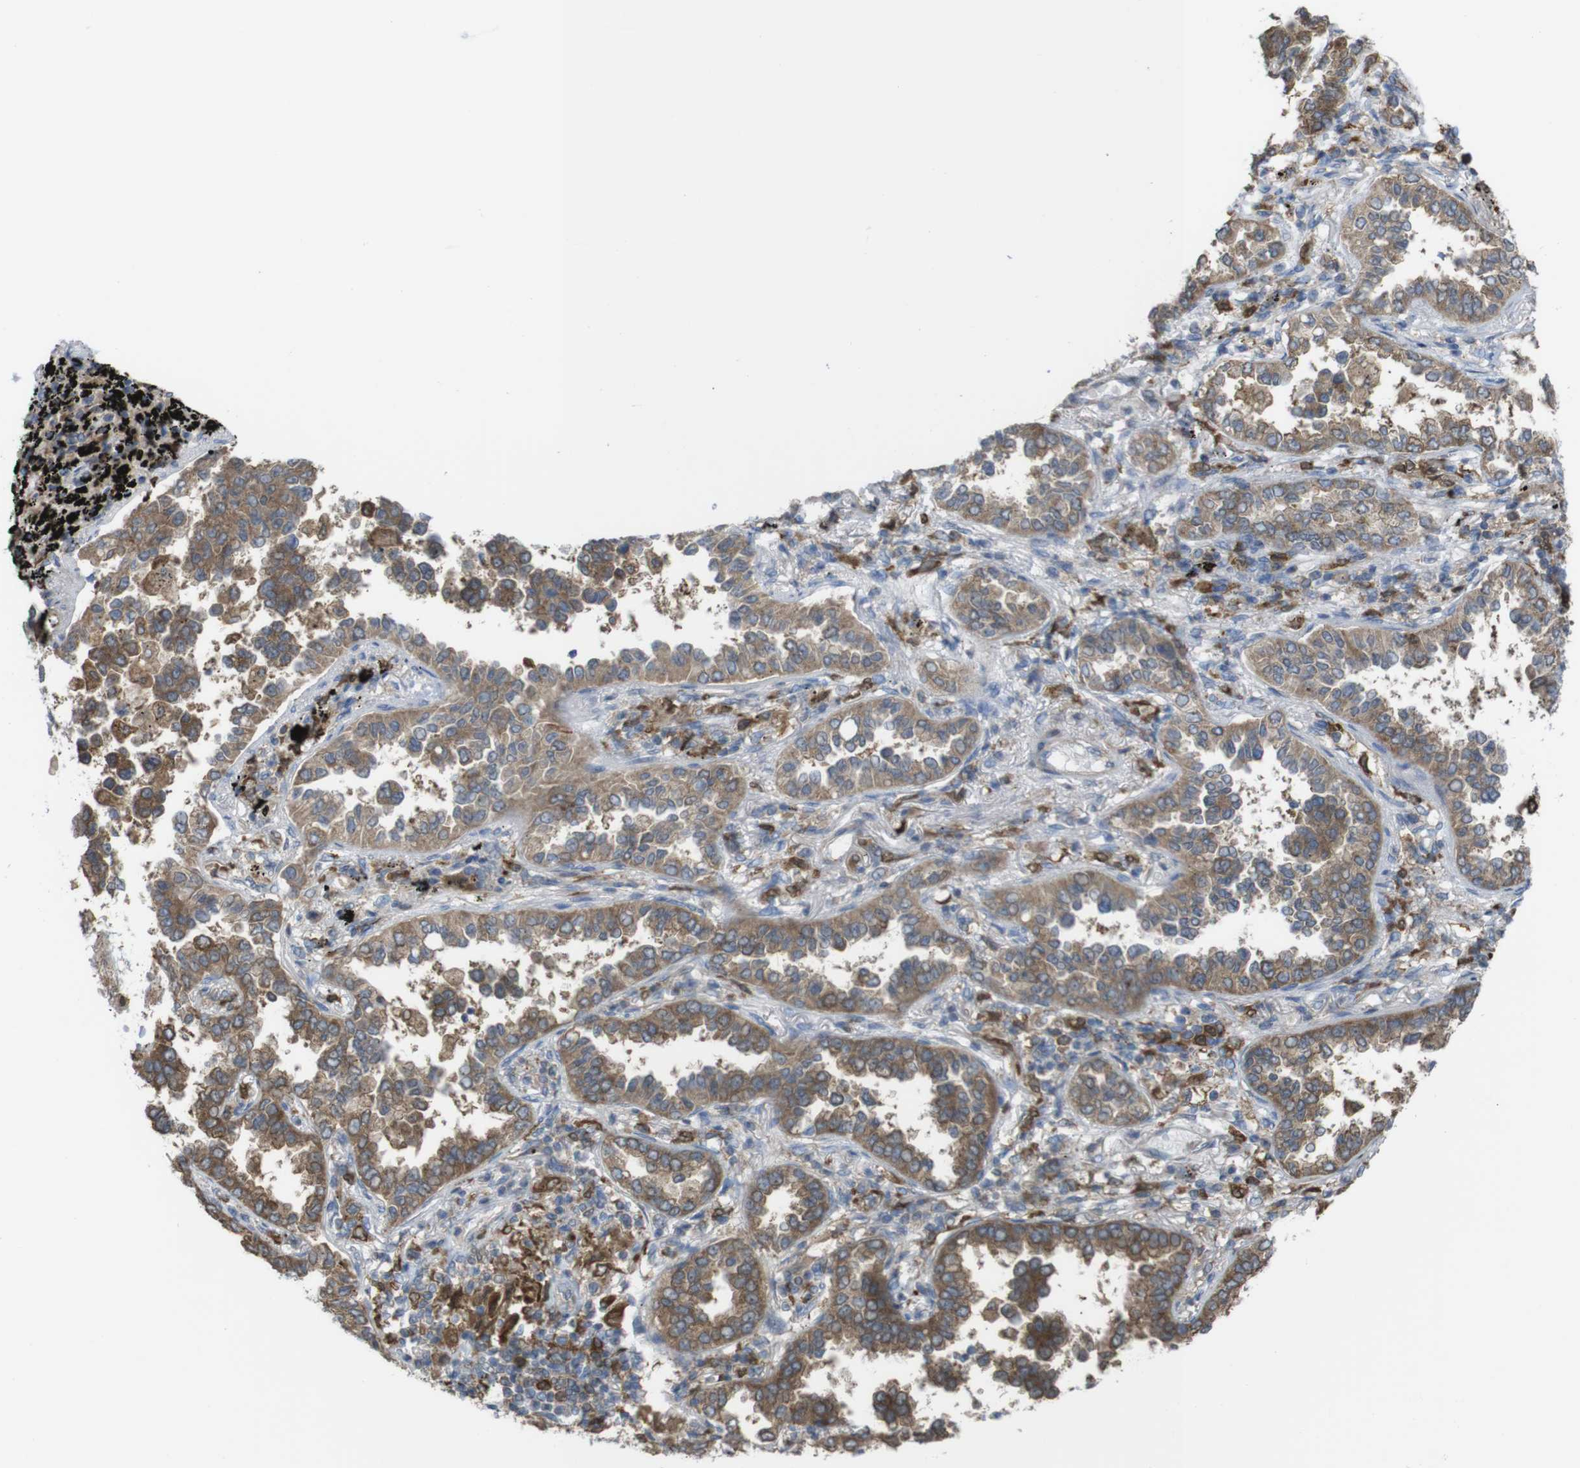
{"staining": {"intensity": "weak", "quantity": ">75%", "location": "cytoplasmic/membranous"}, "tissue": "lung cancer", "cell_type": "Tumor cells", "image_type": "cancer", "snomed": [{"axis": "morphology", "description": "Normal tissue, NOS"}, {"axis": "morphology", "description": "Adenocarcinoma, NOS"}, {"axis": "topography", "description": "Lung"}], "caption": "Adenocarcinoma (lung) tissue exhibits weak cytoplasmic/membranous positivity in about >75% of tumor cells (brown staining indicates protein expression, while blue staining denotes nuclei).", "gene": "PRKCD", "patient": {"sex": "male", "age": 59}}